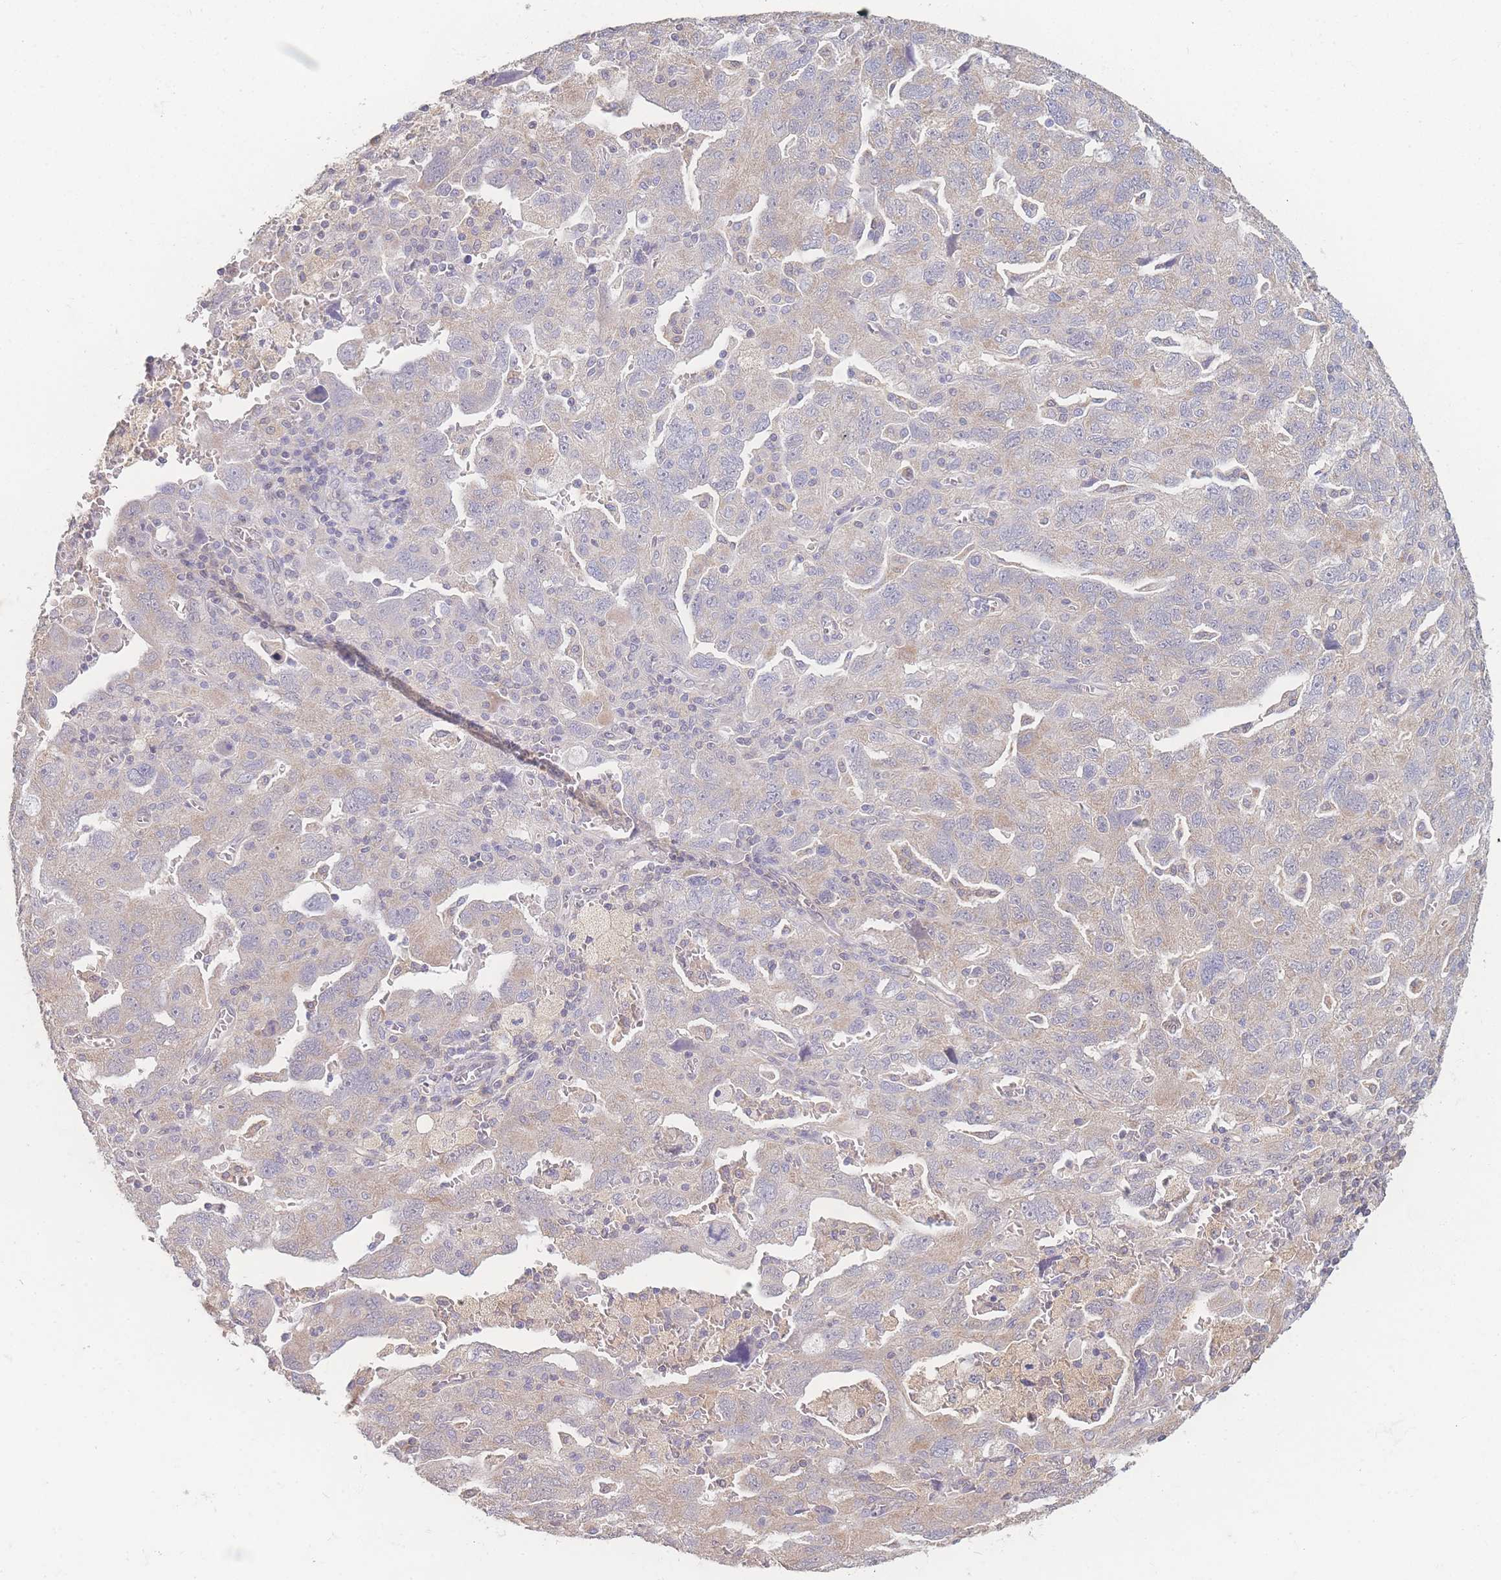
{"staining": {"intensity": "negative", "quantity": "none", "location": "none"}, "tissue": "ovarian cancer", "cell_type": "Tumor cells", "image_type": "cancer", "snomed": [{"axis": "morphology", "description": "Carcinoma, NOS"}, {"axis": "morphology", "description": "Cystadenocarcinoma, serous, NOS"}, {"axis": "topography", "description": "Ovary"}], "caption": "Tumor cells are negative for protein expression in human ovarian cancer. Nuclei are stained in blue.", "gene": "GIPR", "patient": {"sex": "female", "age": 69}}